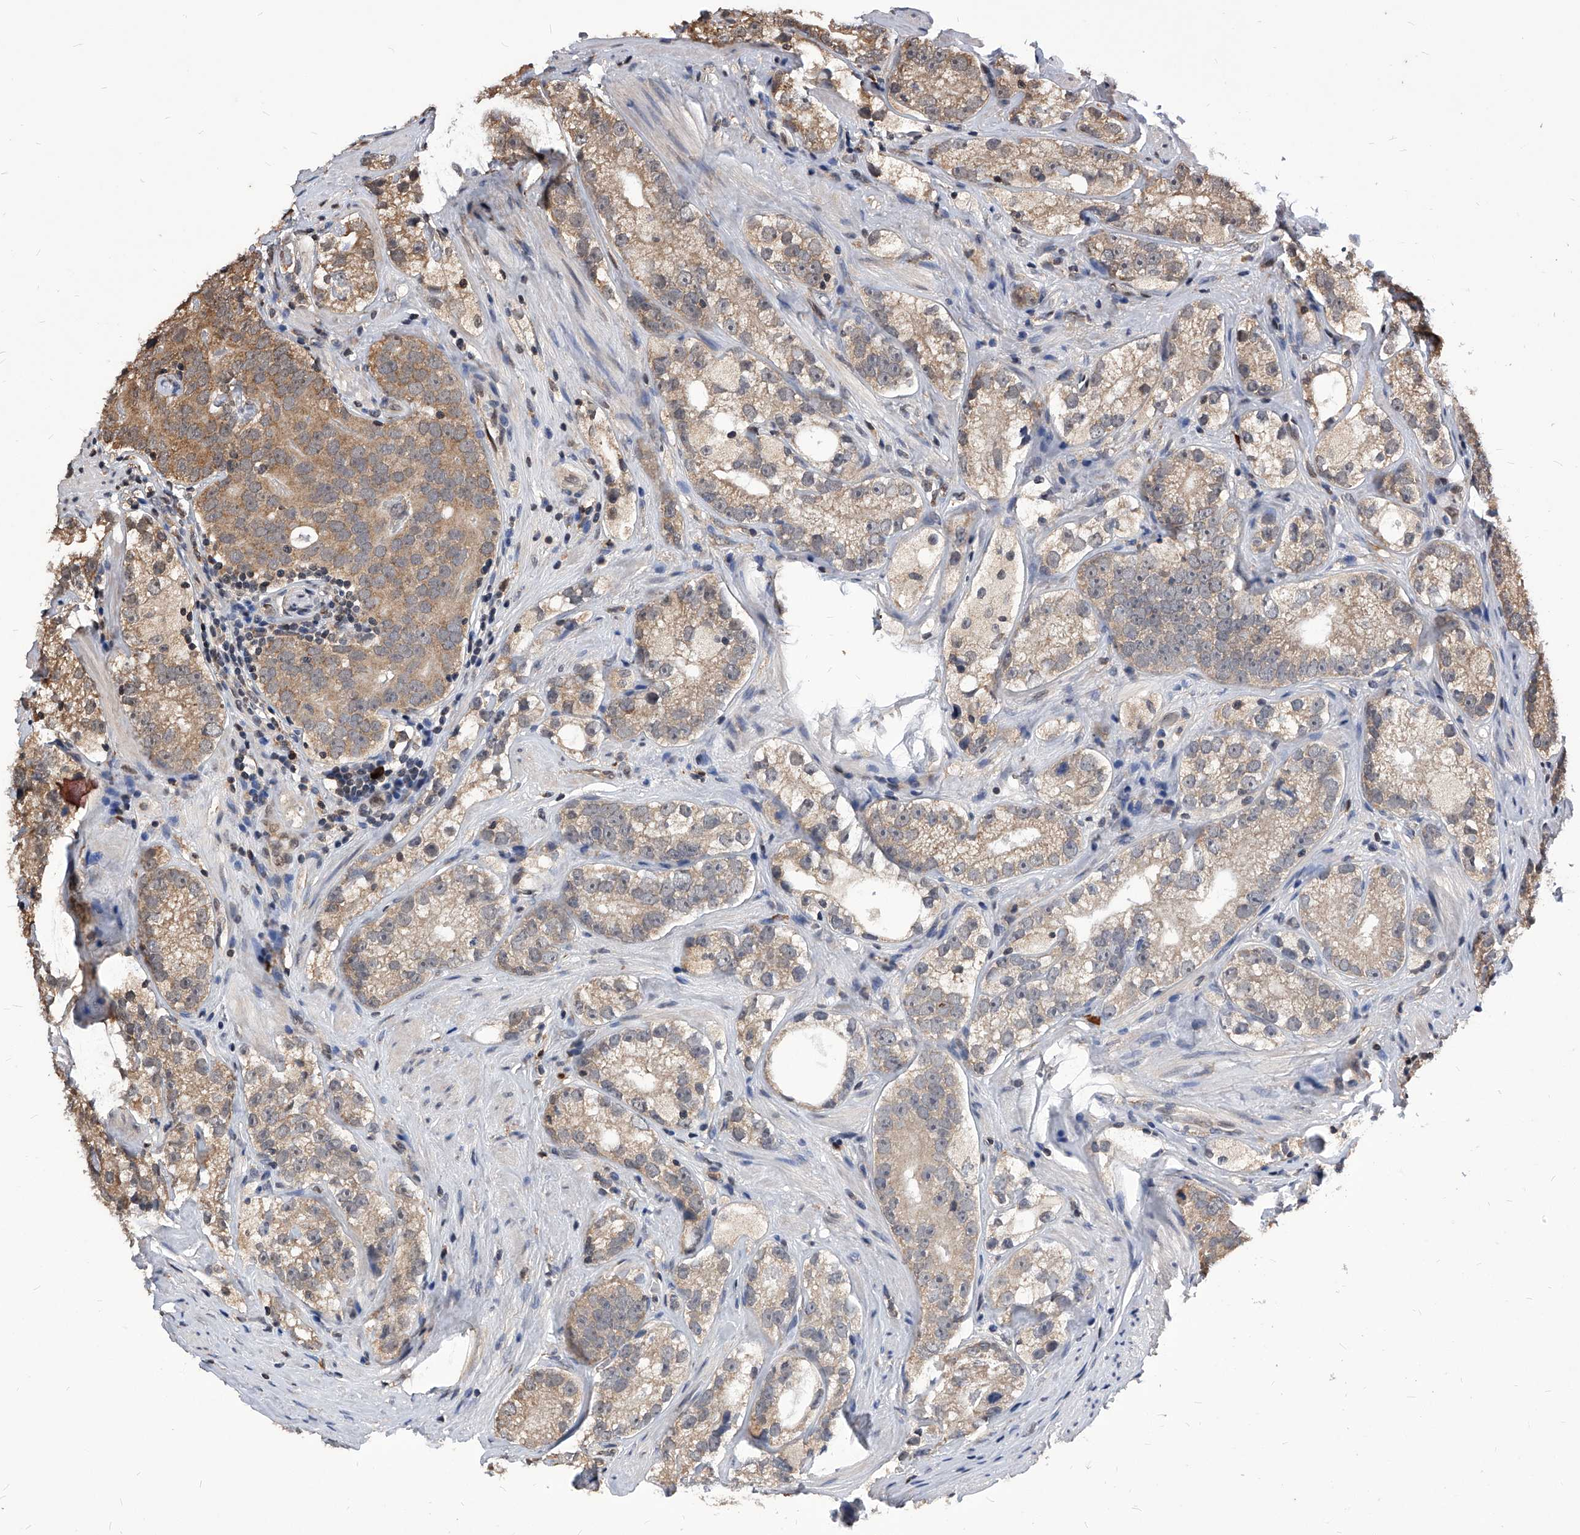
{"staining": {"intensity": "moderate", "quantity": "<25%", "location": "cytoplasmic/membranous"}, "tissue": "prostate cancer", "cell_type": "Tumor cells", "image_type": "cancer", "snomed": [{"axis": "morphology", "description": "Adenocarcinoma, High grade"}, {"axis": "topography", "description": "Prostate"}], "caption": "Immunohistochemistry of adenocarcinoma (high-grade) (prostate) shows low levels of moderate cytoplasmic/membranous staining in about <25% of tumor cells.", "gene": "ID1", "patient": {"sex": "male", "age": 56}}